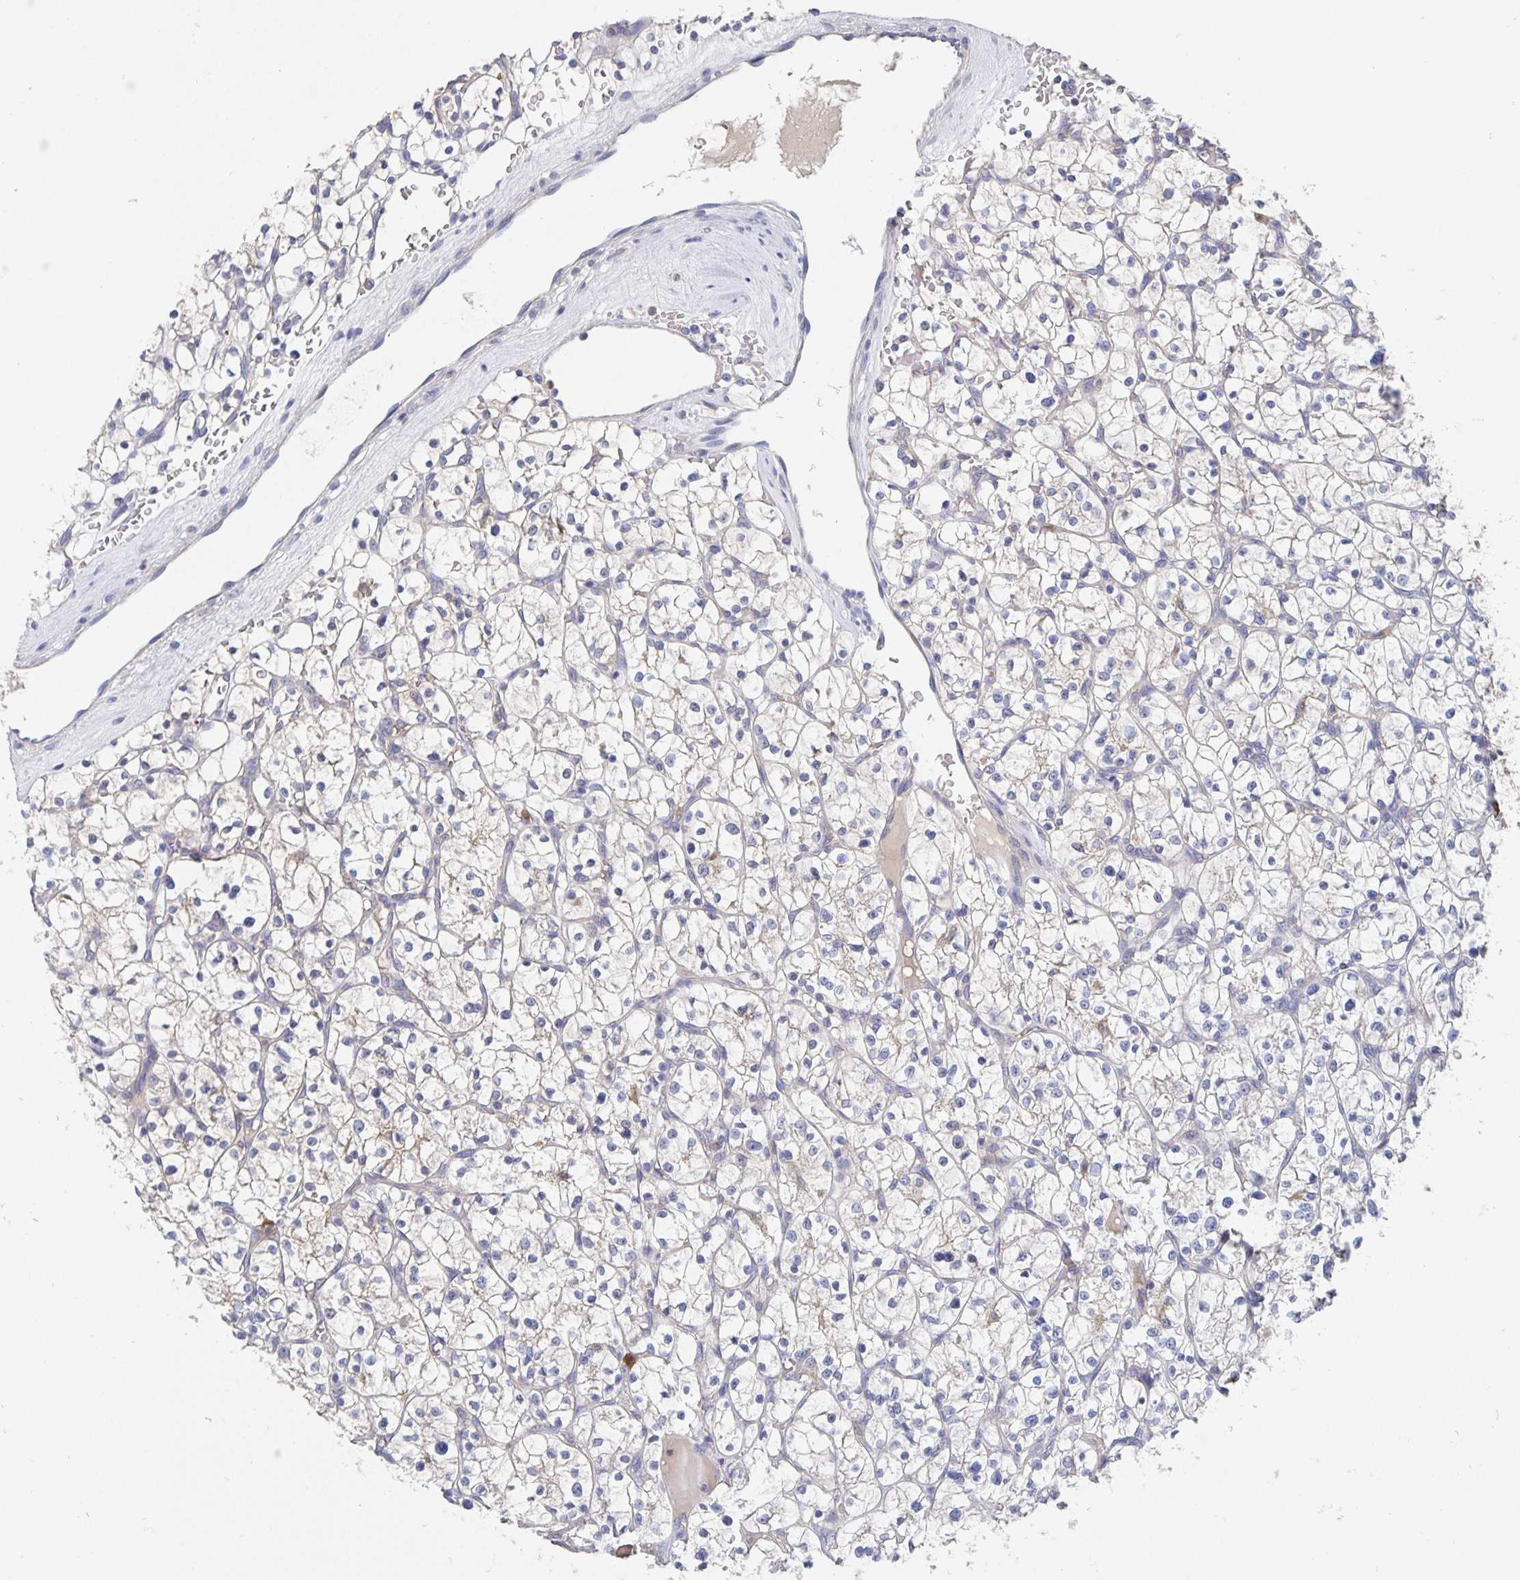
{"staining": {"intensity": "negative", "quantity": "none", "location": "none"}, "tissue": "renal cancer", "cell_type": "Tumor cells", "image_type": "cancer", "snomed": [{"axis": "morphology", "description": "Adenocarcinoma, NOS"}, {"axis": "topography", "description": "Kidney"}], "caption": "Protein analysis of renal cancer (adenocarcinoma) displays no significant positivity in tumor cells. (DAB (3,3'-diaminobenzidine) immunohistochemistry visualized using brightfield microscopy, high magnification).", "gene": "CDC42BPG", "patient": {"sex": "female", "age": 64}}